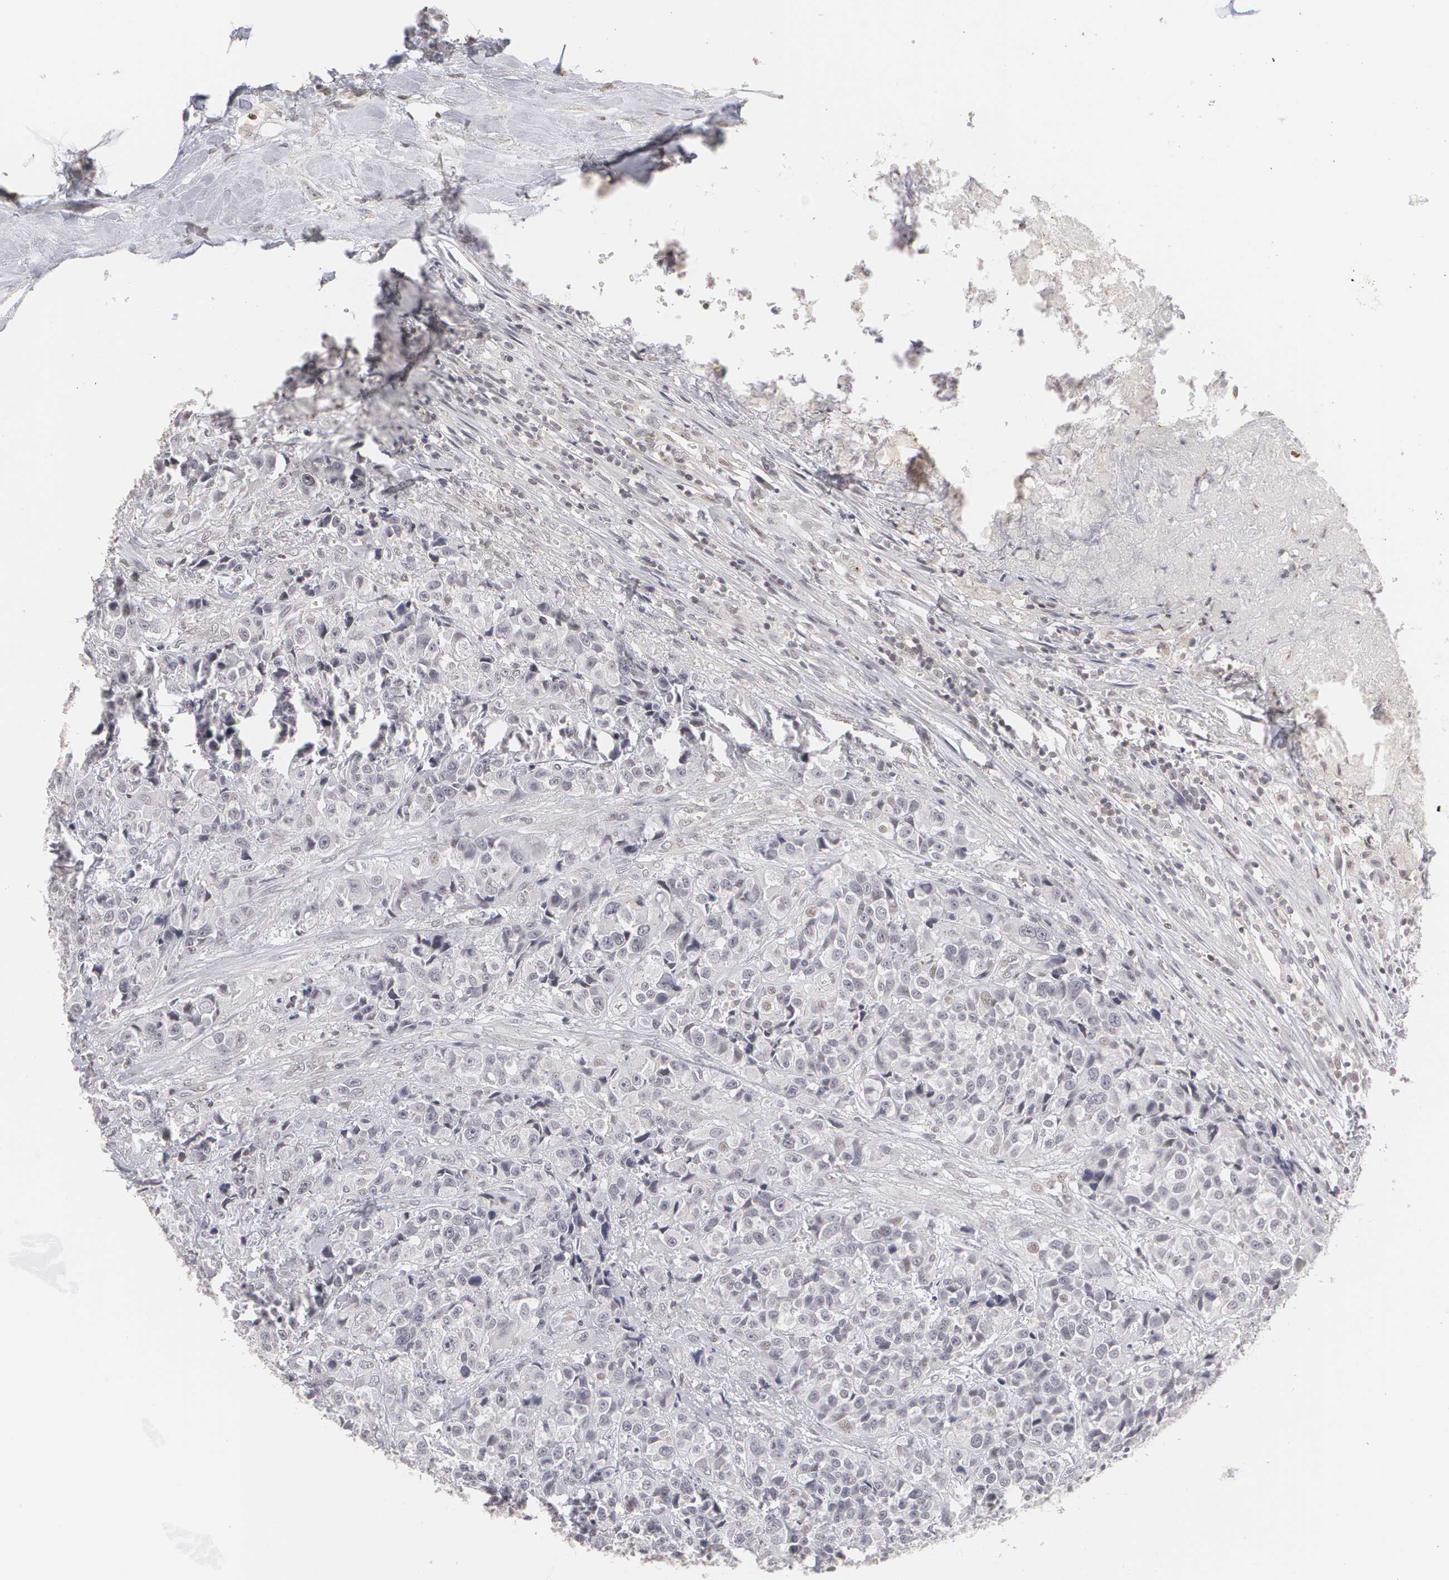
{"staining": {"intensity": "negative", "quantity": "none", "location": "none"}, "tissue": "urothelial cancer", "cell_type": "Tumor cells", "image_type": "cancer", "snomed": [{"axis": "morphology", "description": "Urothelial carcinoma, High grade"}, {"axis": "topography", "description": "Urinary bladder"}], "caption": "IHC of human urothelial cancer demonstrates no positivity in tumor cells.", "gene": "CLDN2", "patient": {"sex": "female", "age": 81}}